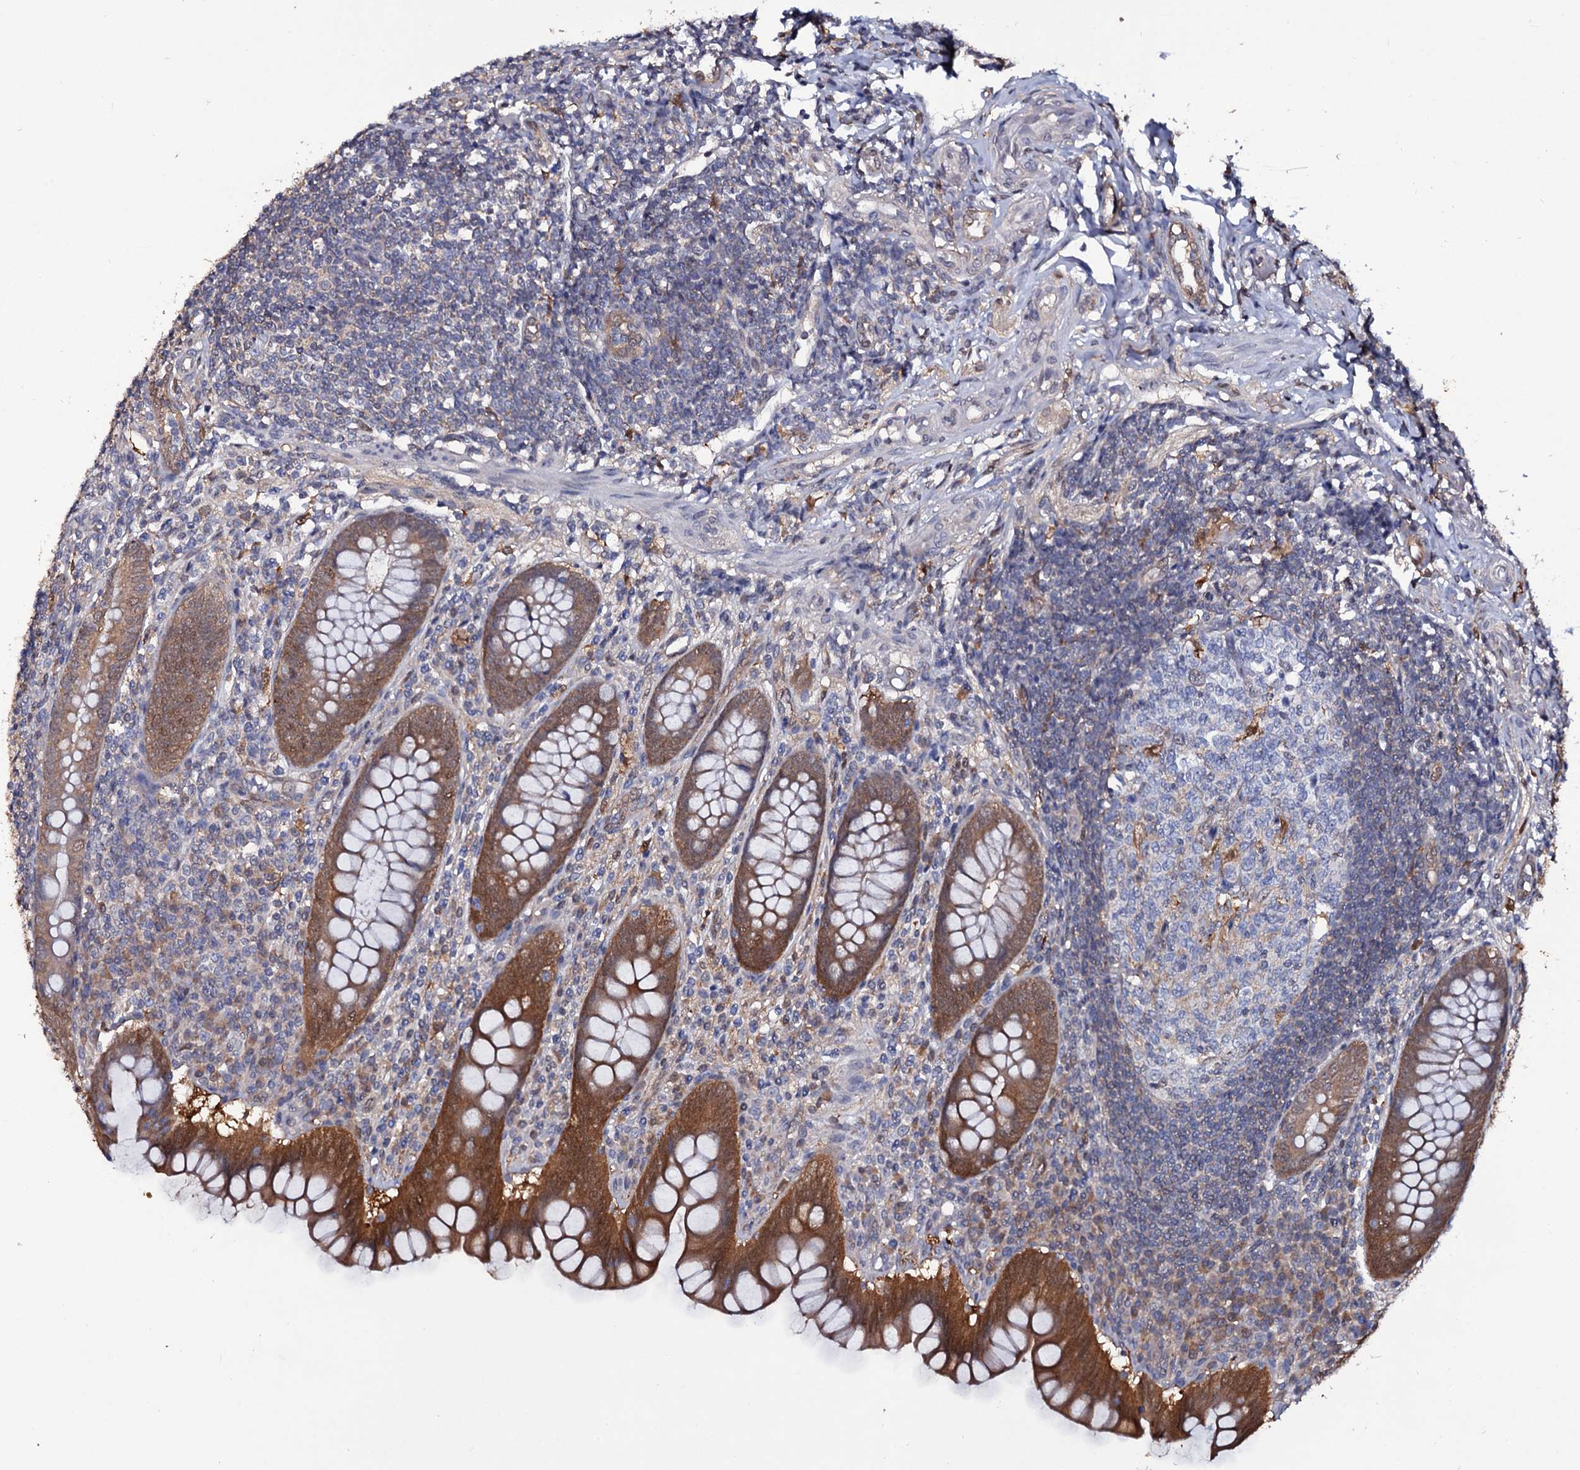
{"staining": {"intensity": "strong", "quantity": ">75%", "location": "cytoplasmic/membranous,nuclear"}, "tissue": "appendix", "cell_type": "Glandular cells", "image_type": "normal", "snomed": [{"axis": "morphology", "description": "Normal tissue, NOS"}, {"axis": "topography", "description": "Appendix"}], "caption": "Appendix stained for a protein displays strong cytoplasmic/membranous,nuclear positivity in glandular cells. (DAB (3,3'-diaminobenzidine) IHC, brown staining for protein, blue staining for nuclei).", "gene": "CRYL1", "patient": {"sex": "female", "age": 33}}